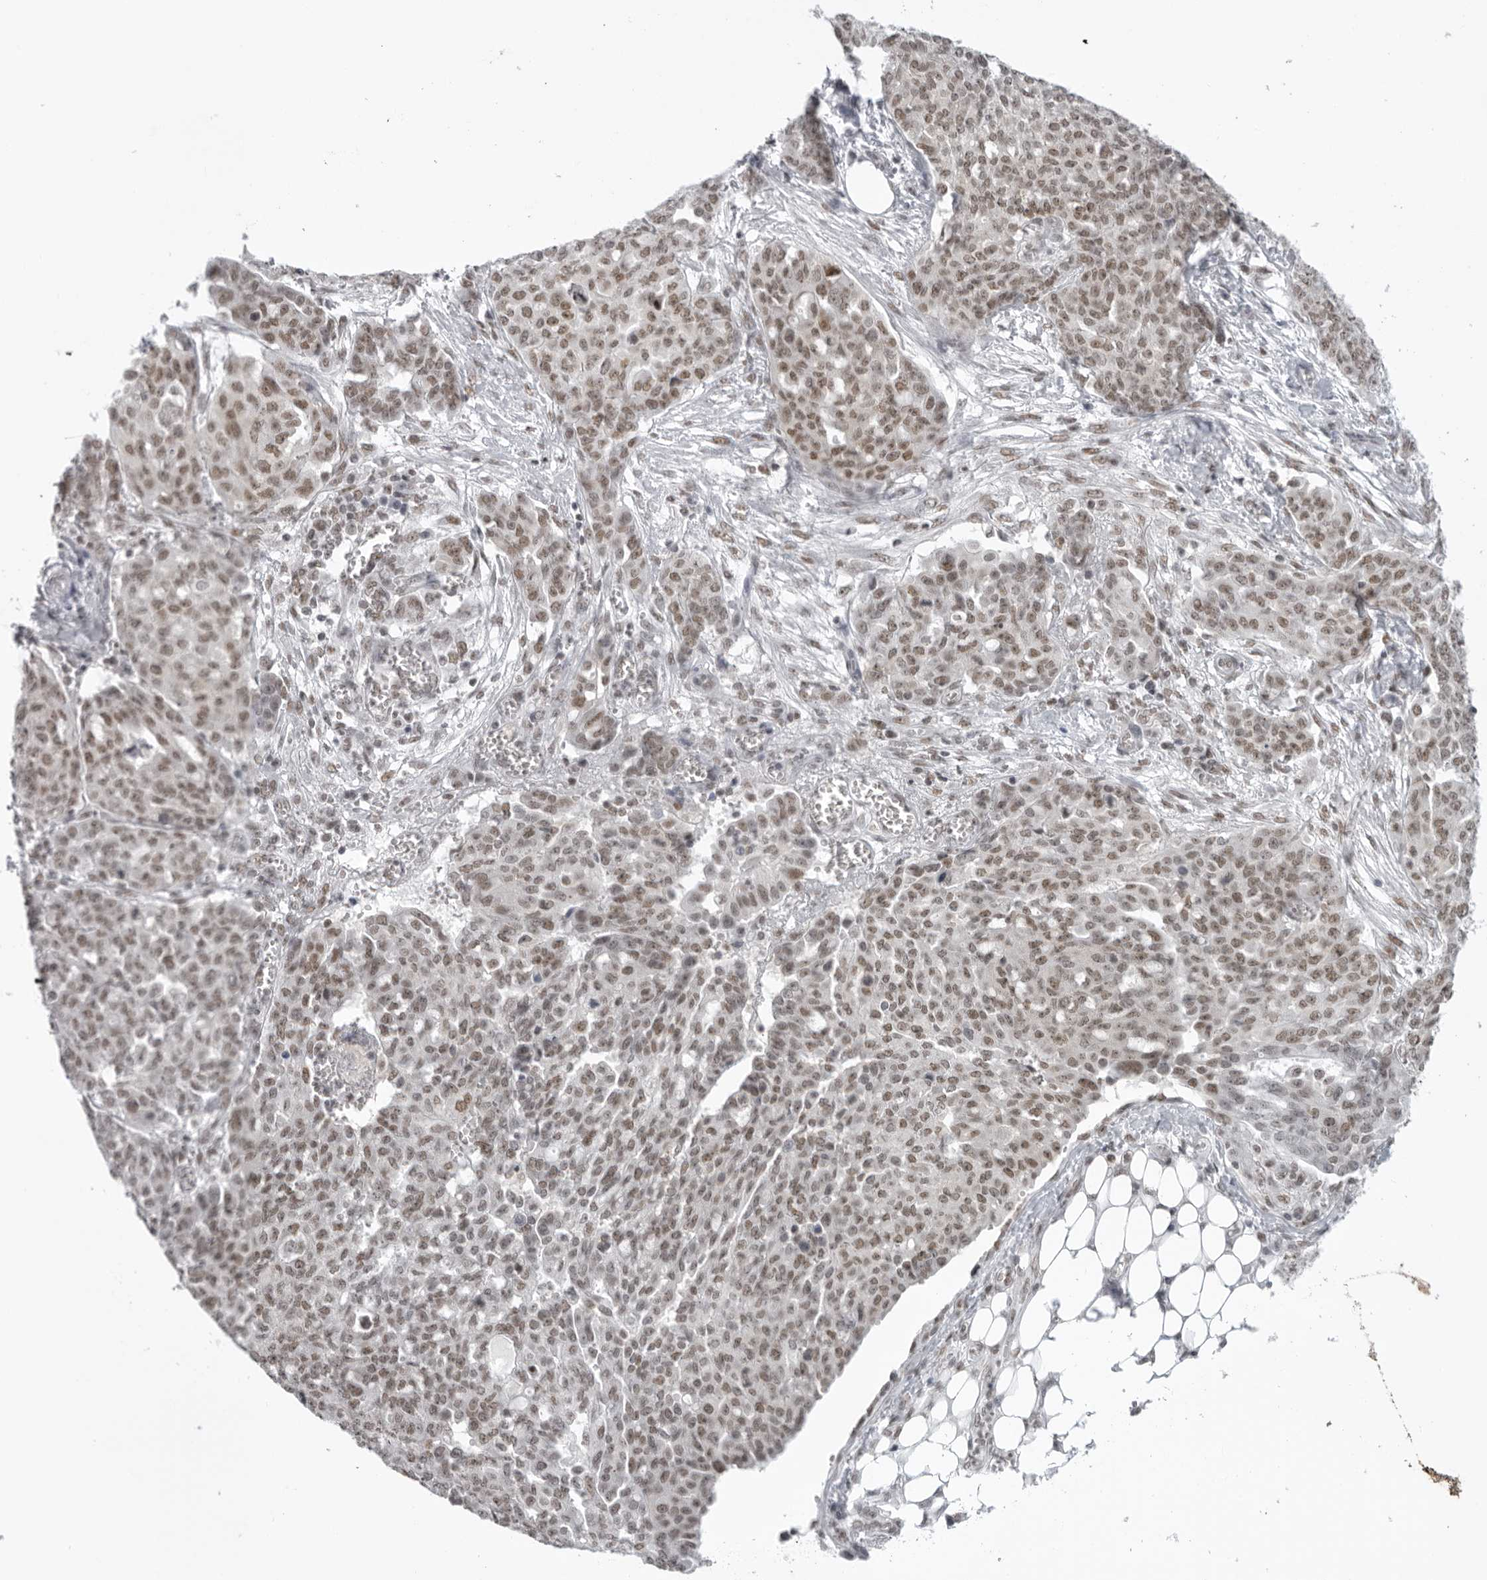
{"staining": {"intensity": "weak", "quantity": ">75%", "location": "nuclear"}, "tissue": "ovarian cancer", "cell_type": "Tumor cells", "image_type": "cancer", "snomed": [{"axis": "morphology", "description": "Cystadenocarcinoma, serous, NOS"}, {"axis": "topography", "description": "Soft tissue"}, {"axis": "topography", "description": "Ovary"}], "caption": "Immunohistochemical staining of human ovarian cancer (serous cystadenocarcinoma) demonstrates low levels of weak nuclear protein staining in about >75% of tumor cells.", "gene": "RPA2", "patient": {"sex": "female", "age": 57}}